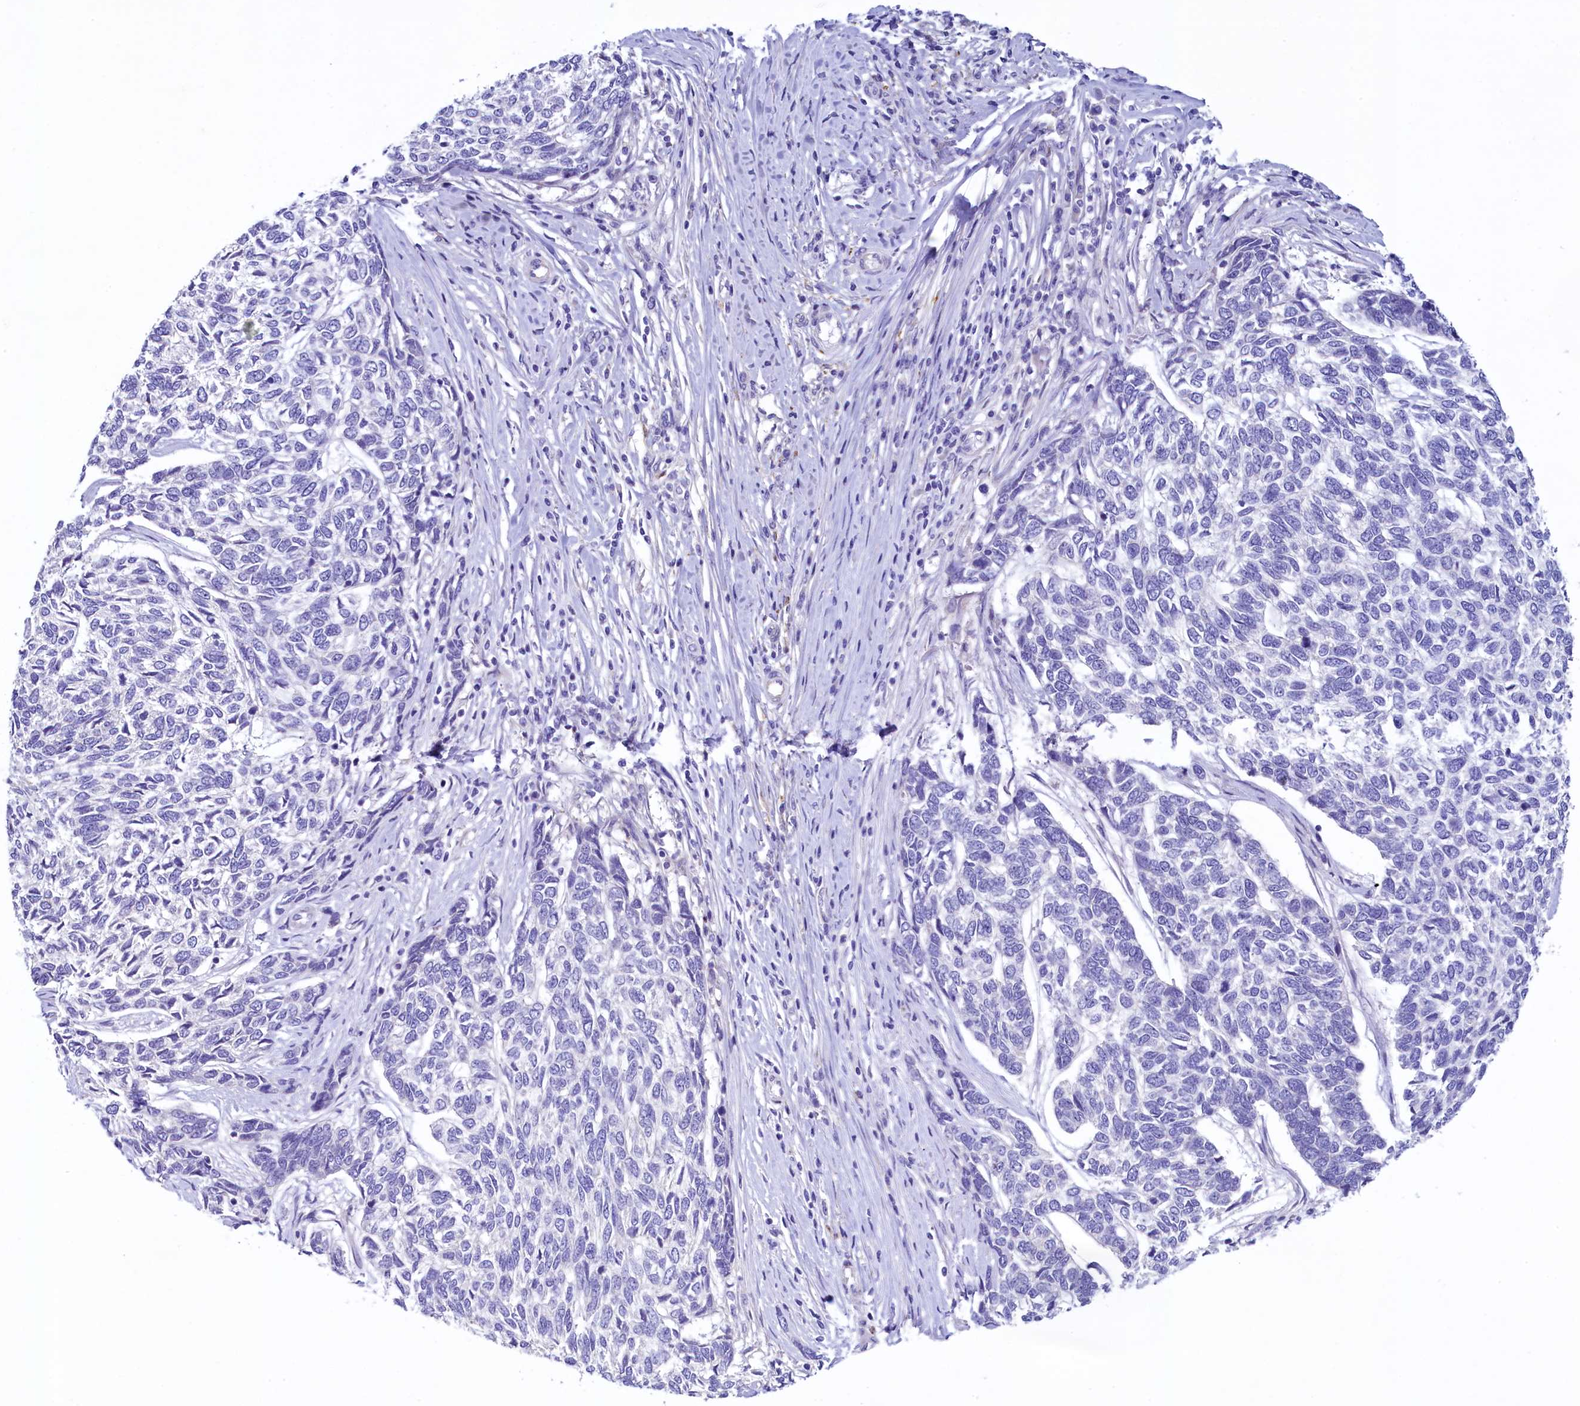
{"staining": {"intensity": "negative", "quantity": "none", "location": "none"}, "tissue": "skin cancer", "cell_type": "Tumor cells", "image_type": "cancer", "snomed": [{"axis": "morphology", "description": "Basal cell carcinoma"}, {"axis": "topography", "description": "Skin"}], "caption": "IHC micrograph of skin cancer stained for a protein (brown), which demonstrates no positivity in tumor cells.", "gene": "KRBOX5", "patient": {"sex": "female", "age": 65}}